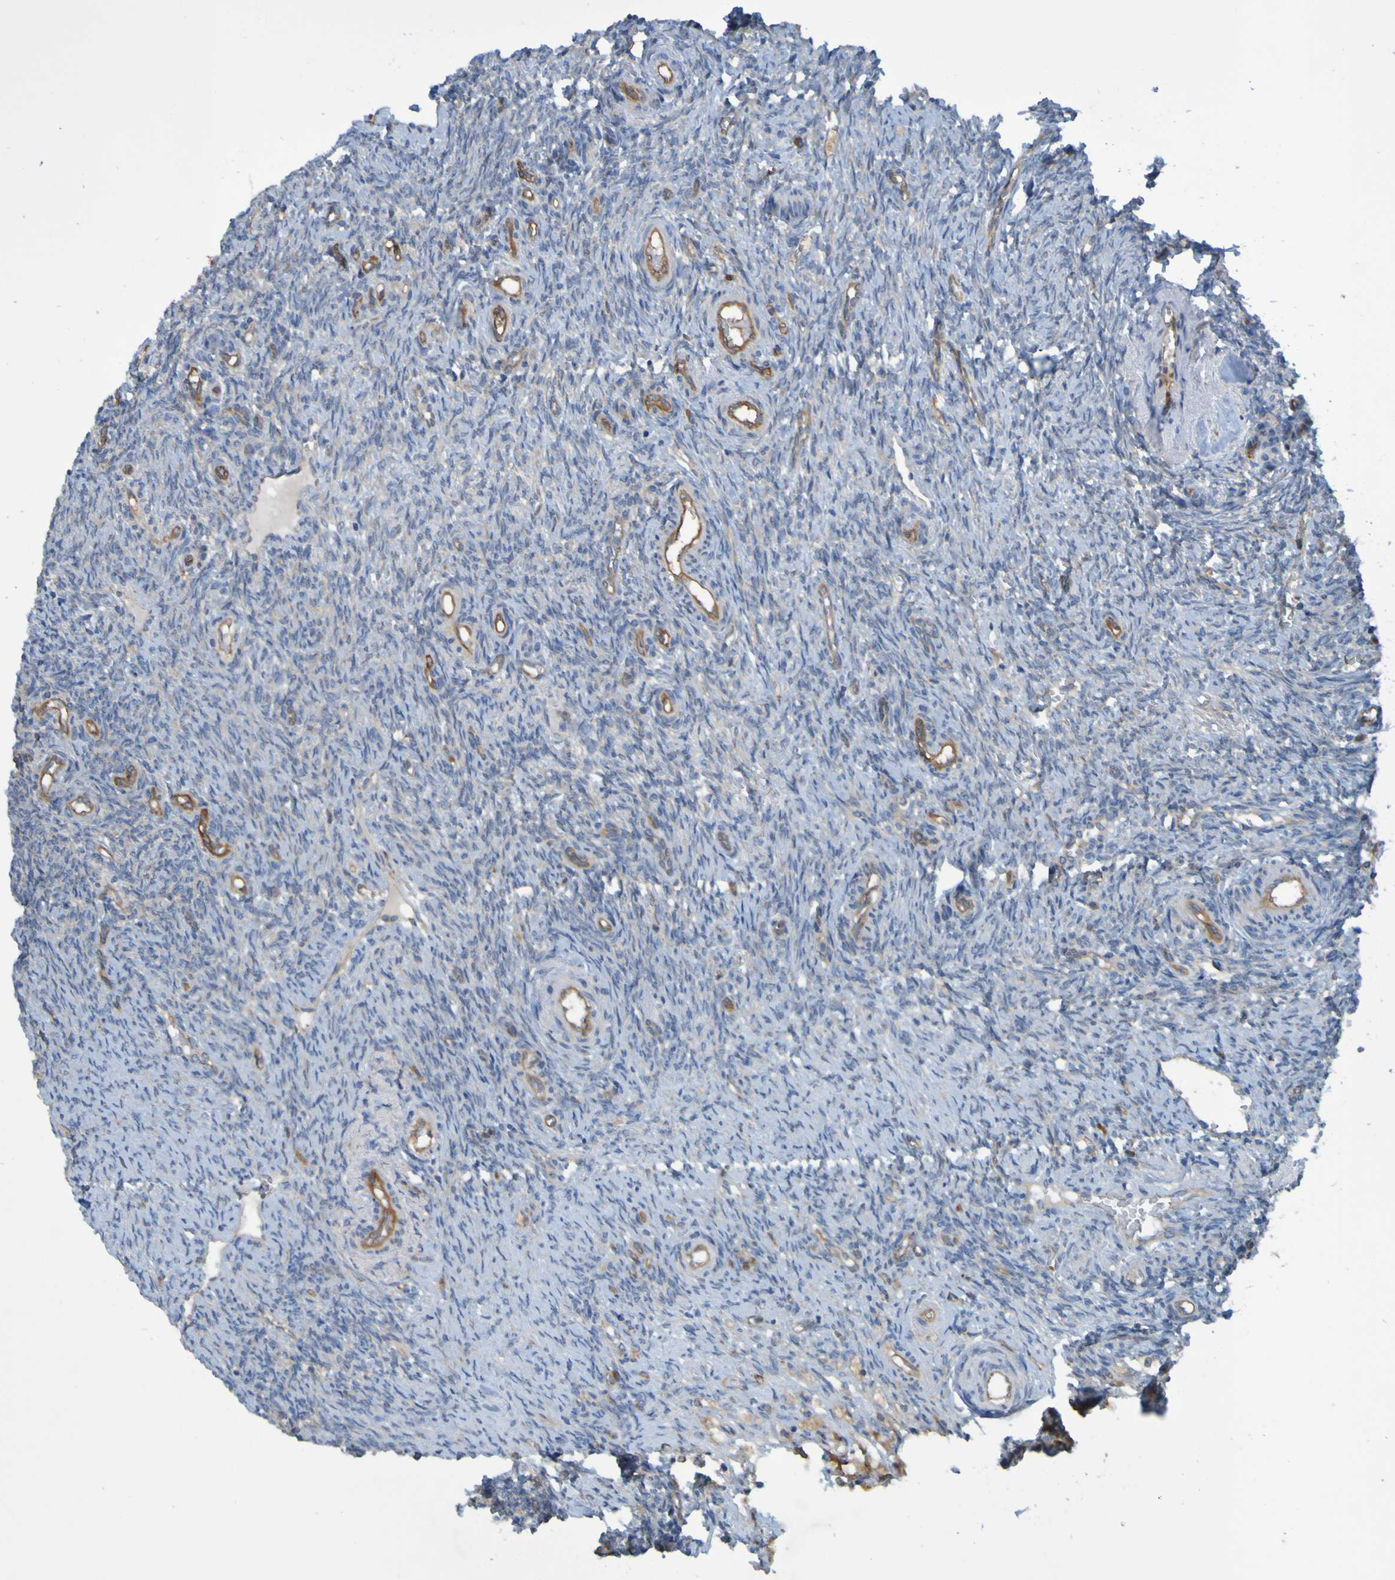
{"staining": {"intensity": "moderate", "quantity": ">75%", "location": "cytoplasmic/membranous"}, "tissue": "ovary", "cell_type": "Follicle cells", "image_type": "normal", "snomed": [{"axis": "morphology", "description": "Normal tissue, NOS"}, {"axis": "topography", "description": "Ovary"}], "caption": "High-power microscopy captured an immunohistochemistry (IHC) photomicrograph of unremarkable ovary, revealing moderate cytoplasmic/membranous positivity in about >75% of follicle cells. (Brightfield microscopy of DAB IHC at high magnification).", "gene": "DNAJC4", "patient": {"sex": "female", "age": 41}}